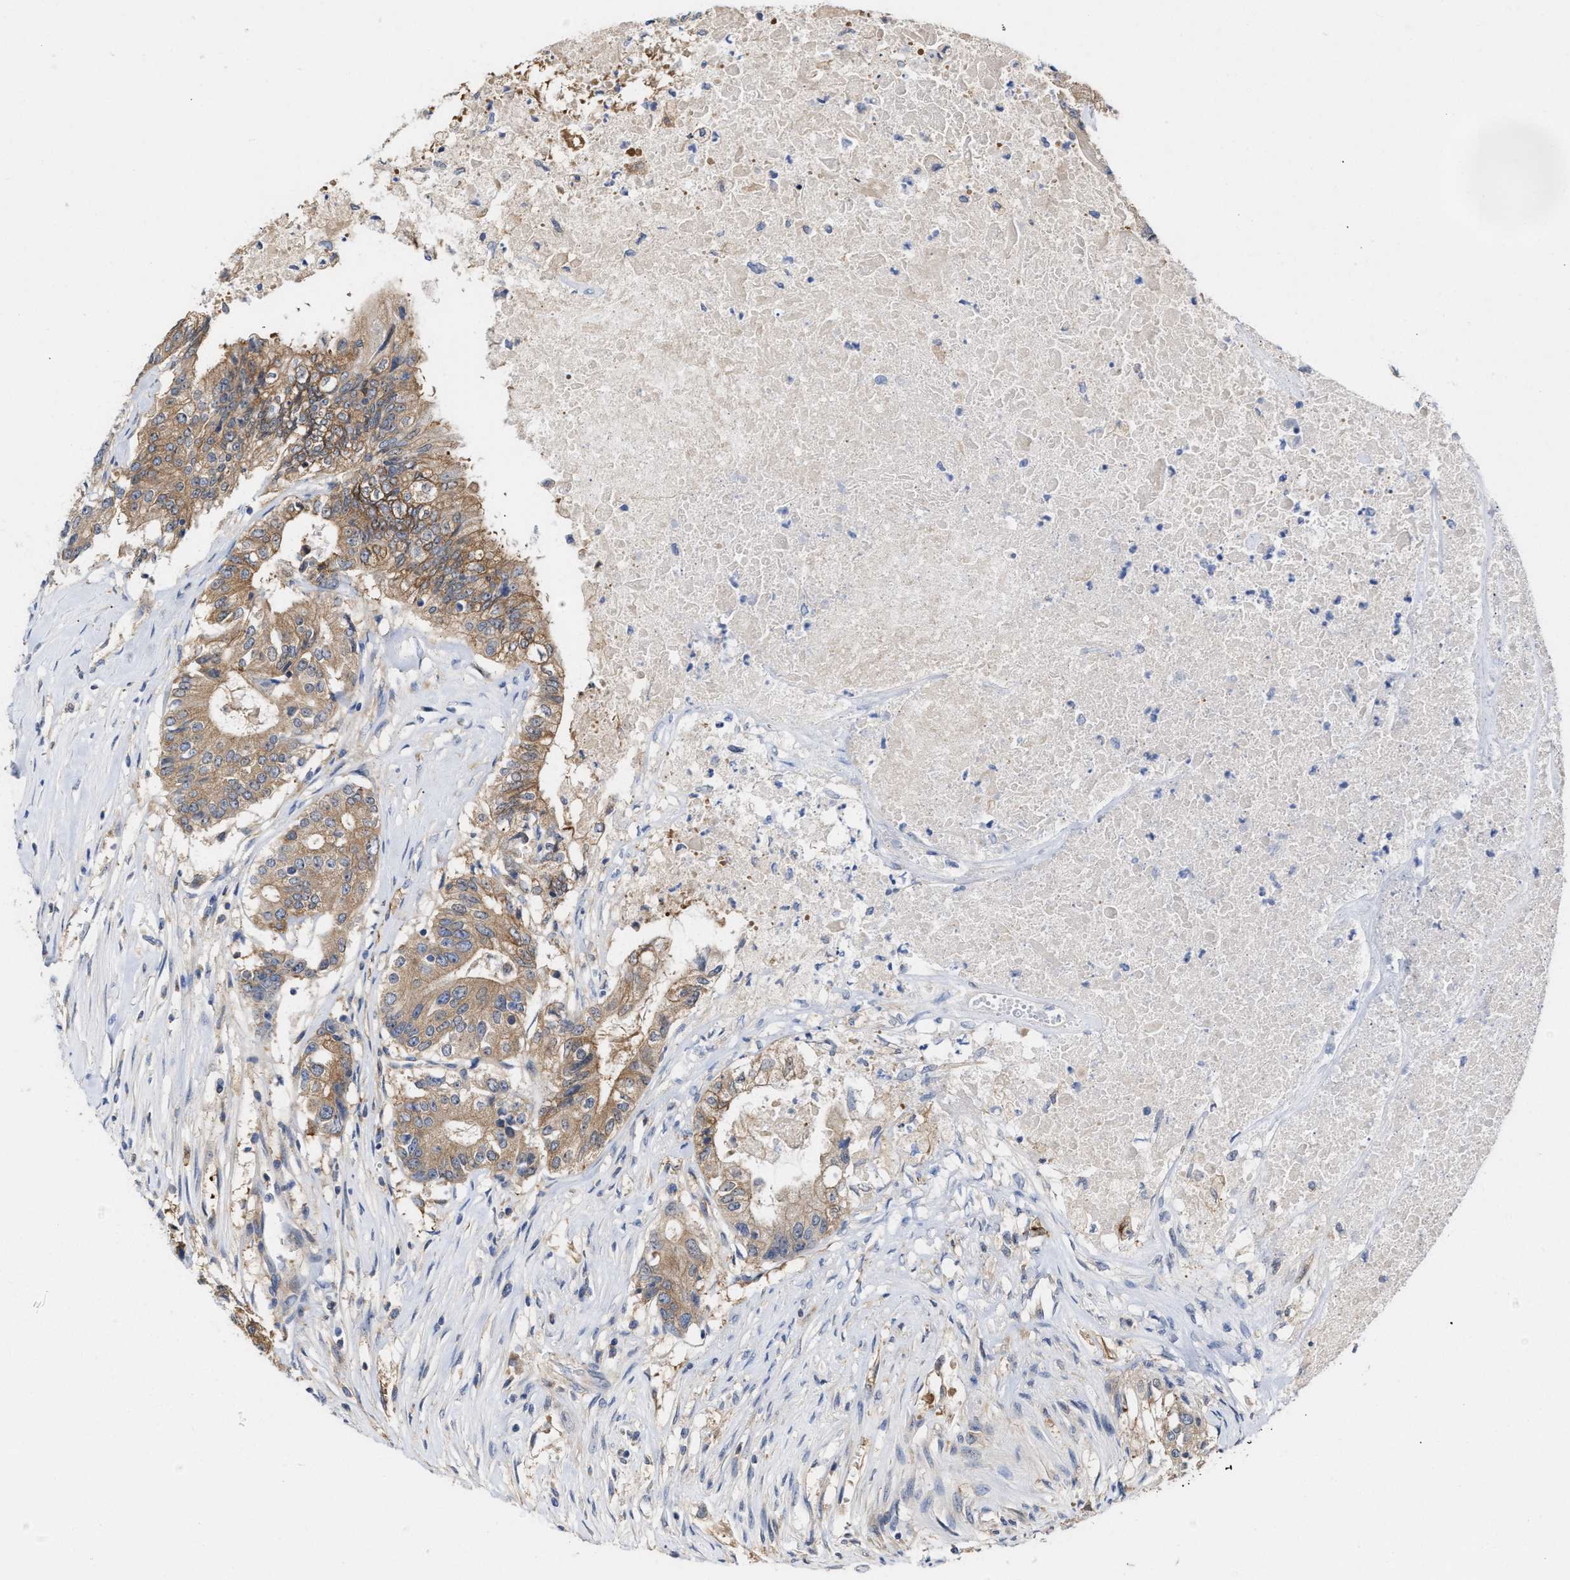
{"staining": {"intensity": "moderate", "quantity": "25%-75%", "location": "cytoplasmic/membranous"}, "tissue": "colorectal cancer", "cell_type": "Tumor cells", "image_type": "cancer", "snomed": [{"axis": "morphology", "description": "Adenocarcinoma, NOS"}, {"axis": "topography", "description": "Colon"}], "caption": "Immunohistochemical staining of colorectal cancer (adenocarcinoma) exhibits medium levels of moderate cytoplasmic/membranous staining in approximately 25%-75% of tumor cells. Nuclei are stained in blue.", "gene": "BBLN", "patient": {"sex": "female", "age": 77}}